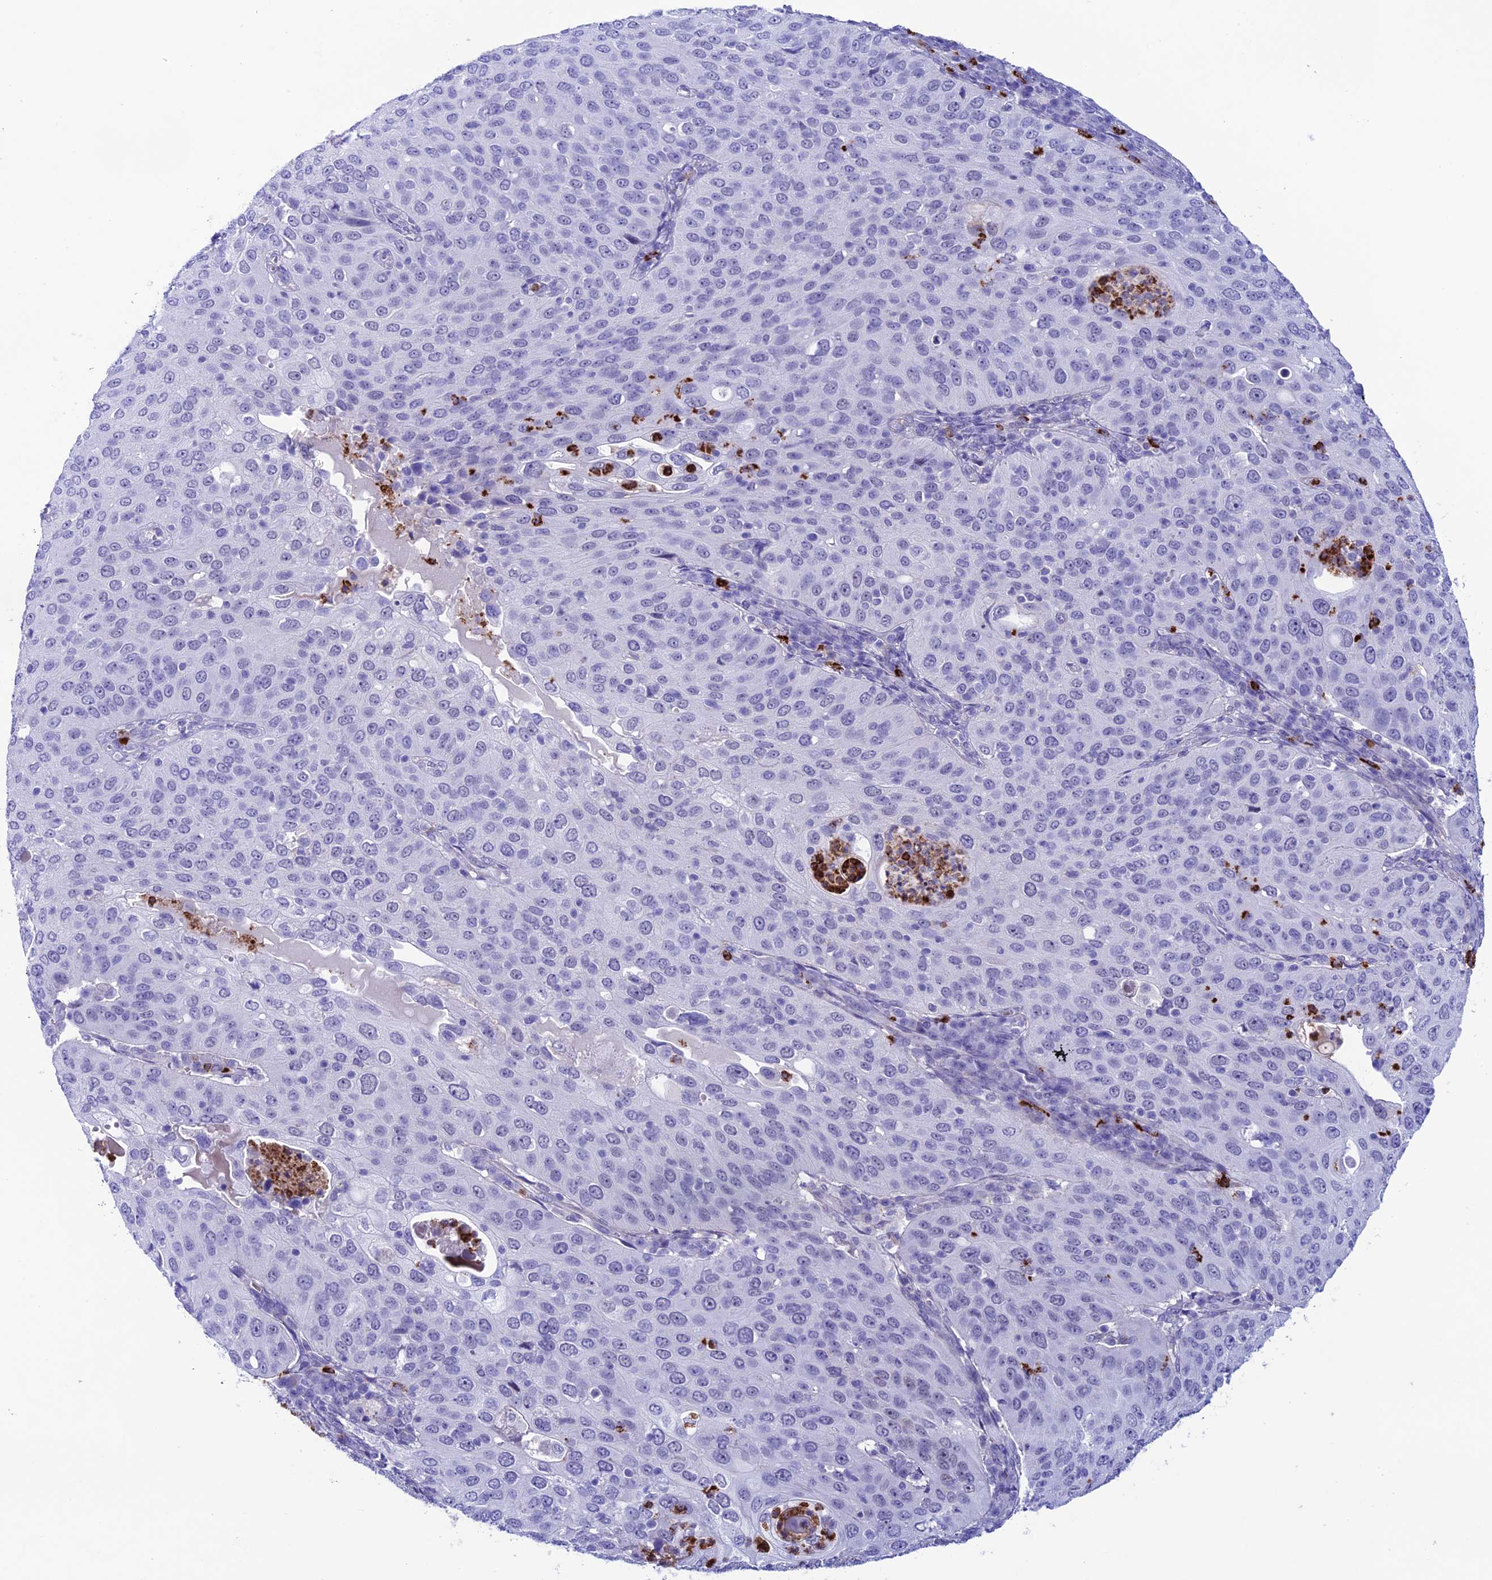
{"staining": {"intensity": "negative", "quantity": "none", "location": "none"}, "tissue": "cervical cancer", "cell_type": "Tumor cells", "image_type": "cancer", "snomed": [{"axis": "morphology", "description": "Squamous cell carcinoma, NOS"}, {"axis": "topography", "description": "Cervix"}], "caption": "This is an immunohistochemistry (IHC) image of cervical cancer. There is no expression in tumor cells.", "gene": "COL6A6", "patient": {"sex": "female", "age": 36}}